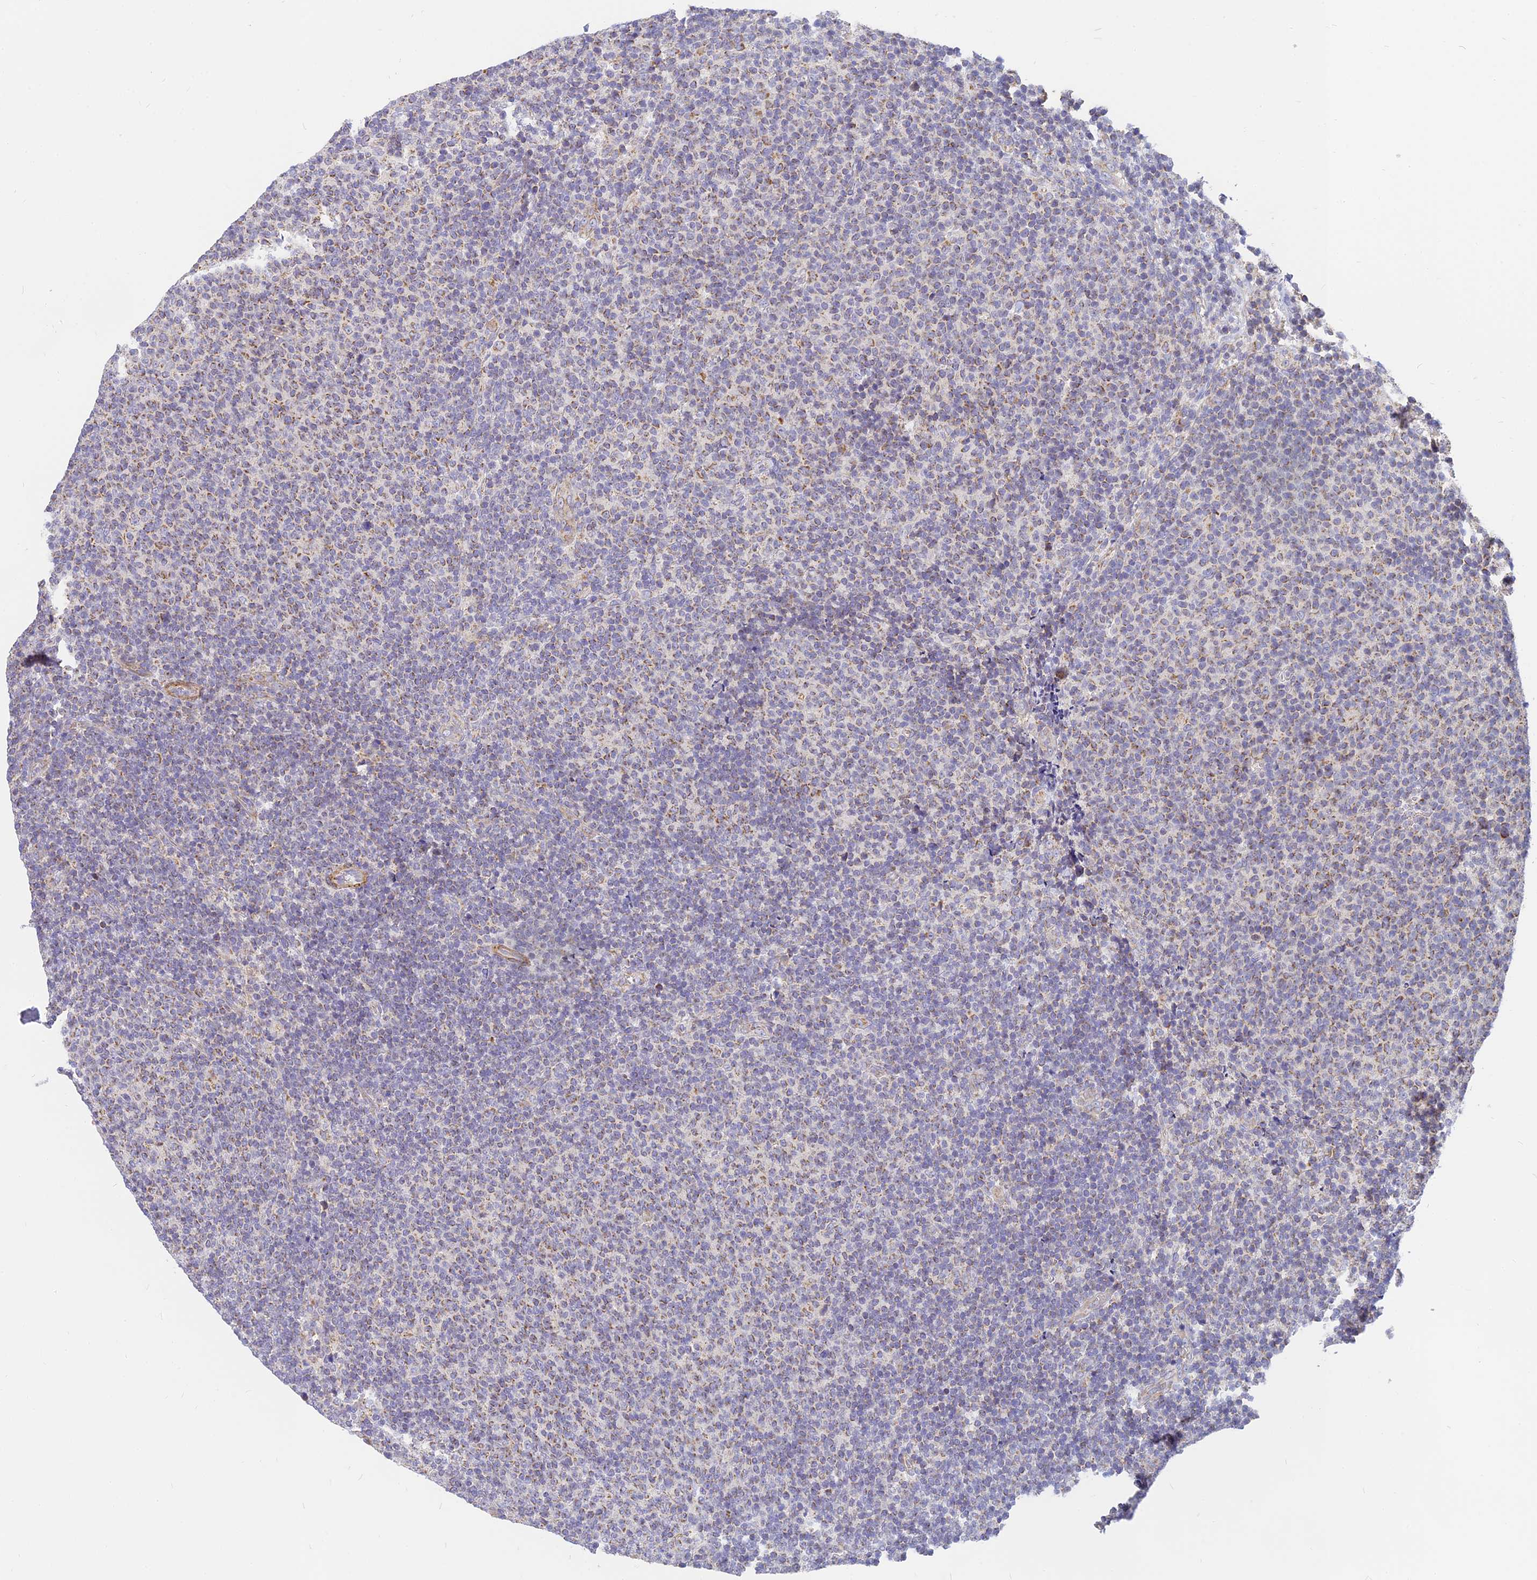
{"staining": {"intensity": "weak", "quantity": ">75%", "location": "cytoplasmic/membranous"}, "tissue": "lymphoma", "cell_type": "Tumor cells", "image_type": "cancer", "snomed": [{"axis": "morphology", "description": "Malignant lymphoma, non-Hodgkin's type, Low grade"}, {"axis": "topography", "description": "Lymph node"}], "caption": "Lymphoma stained with a protein marker demonstrates weak staining in tumor cells.", "gene": "MRPL15", "patient": {"sex": "male", "age": 66}}